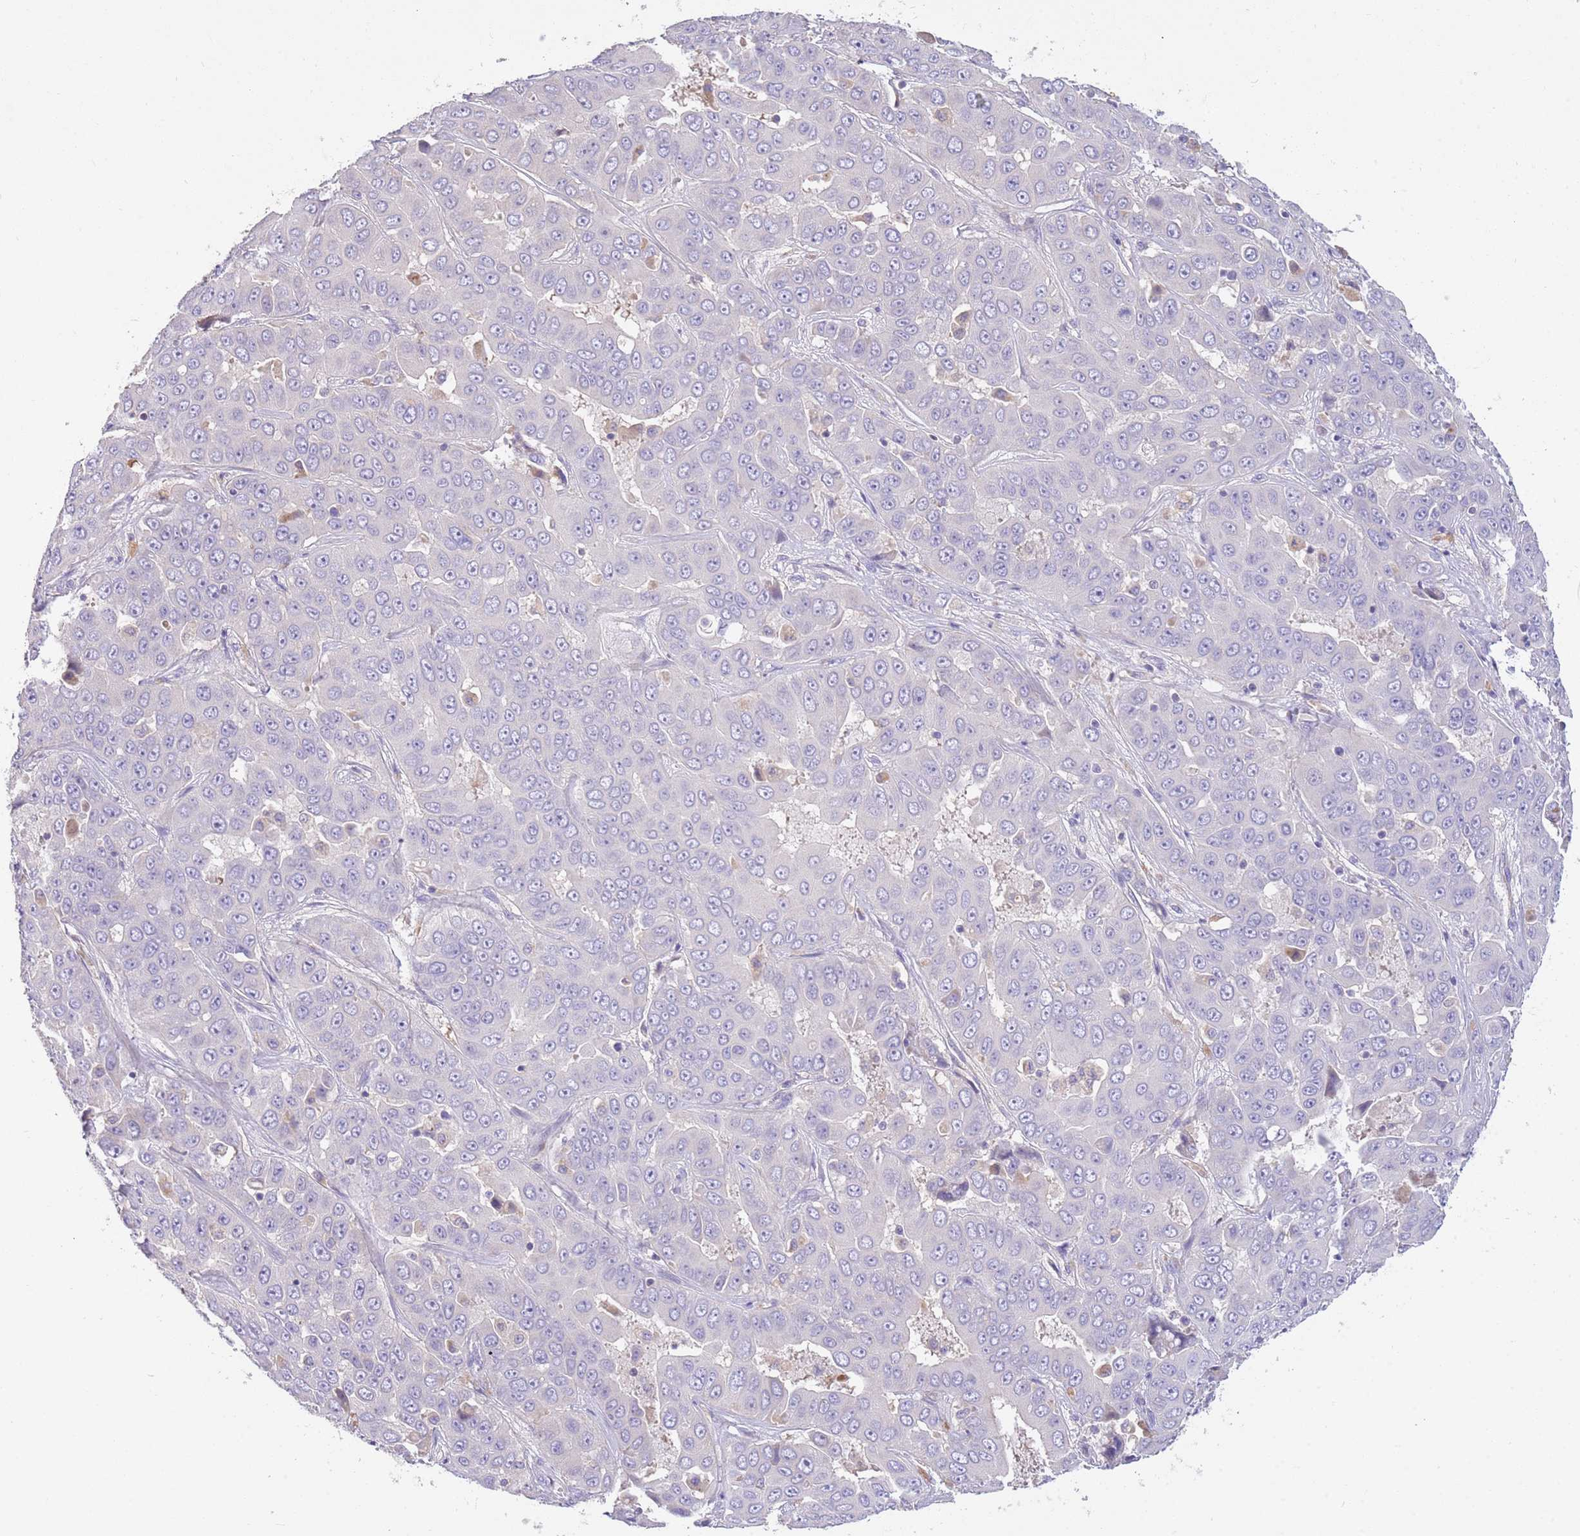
{"staining": {"intensity": "negative", "quantity": "none", "location": "none"}, "tissue": "liver cancer", "cell_type": "Tumor cells", "image_type": "cancer", "snomed": [{"axis": "morphology", "description": "Cholangiocarcinoma"}, {"axis": "topography", "description": "Liver"}], "caption": "Immunohistochemical staining of cholangiocarcinoma (liver) shows no significant expression in tumor cells.", "gene": "SFTPA1", "patient": {"sex": "female", "age": 52}}